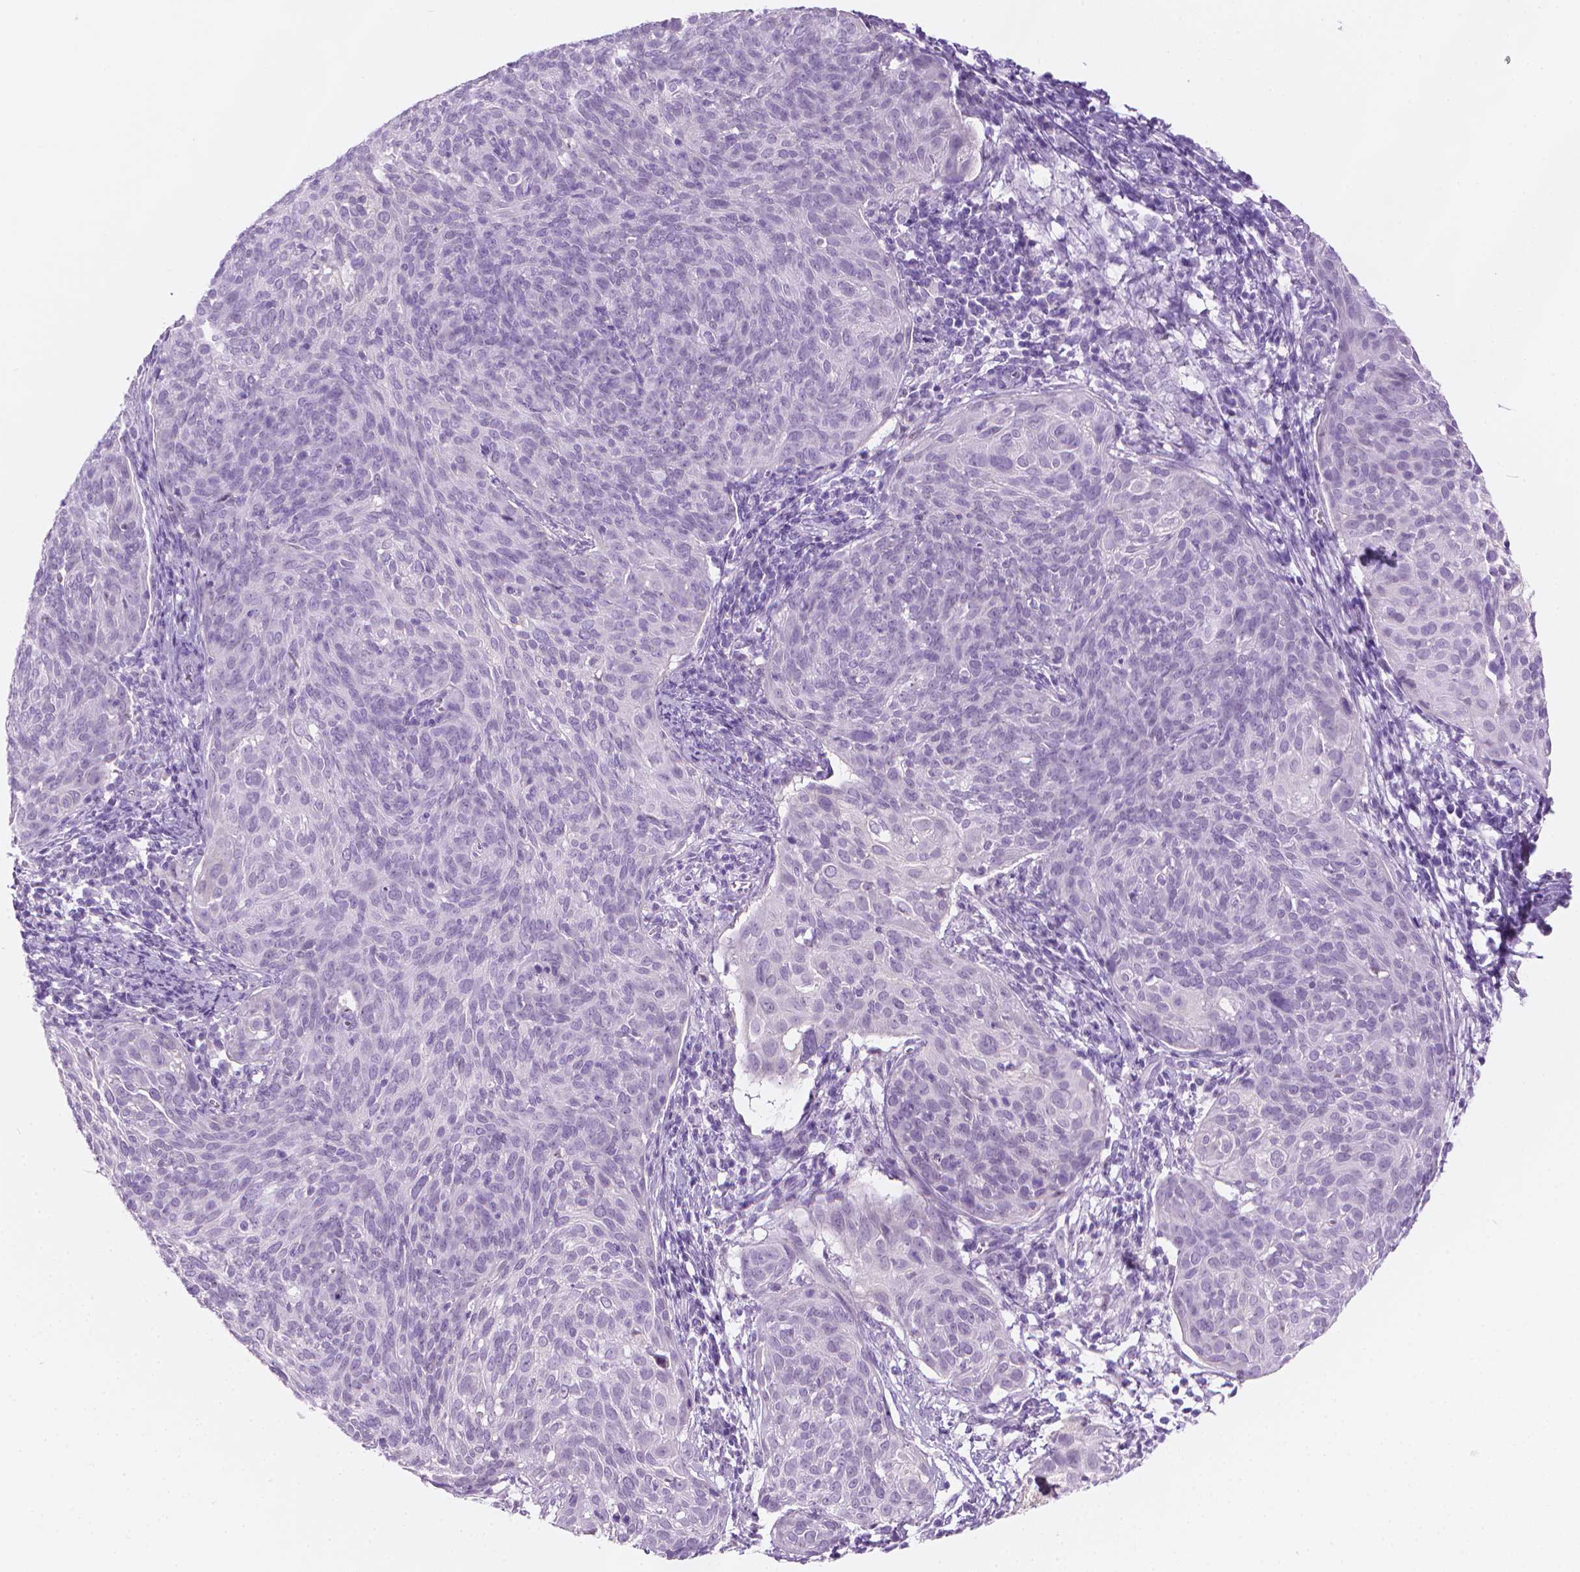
{"staining": {"intensity": "negative", "quantity": "none", "location": "none"}, "tissue": "cervical cancer", "cell_type": "Tumor cells", "image_type": "cancer", "snomed": [{"axis": "morphology", "description": "Squamous cell carcinoma, NOS"}, {"axis": "topography", "description": "Cervix"}], "caption": "This is an IHC micrograph of cervical cancer (squamous cell carcinoma). There is no expression in tumor cells.", "gene": "TTC29", "patient": {"sex": "female", "age": 39}}